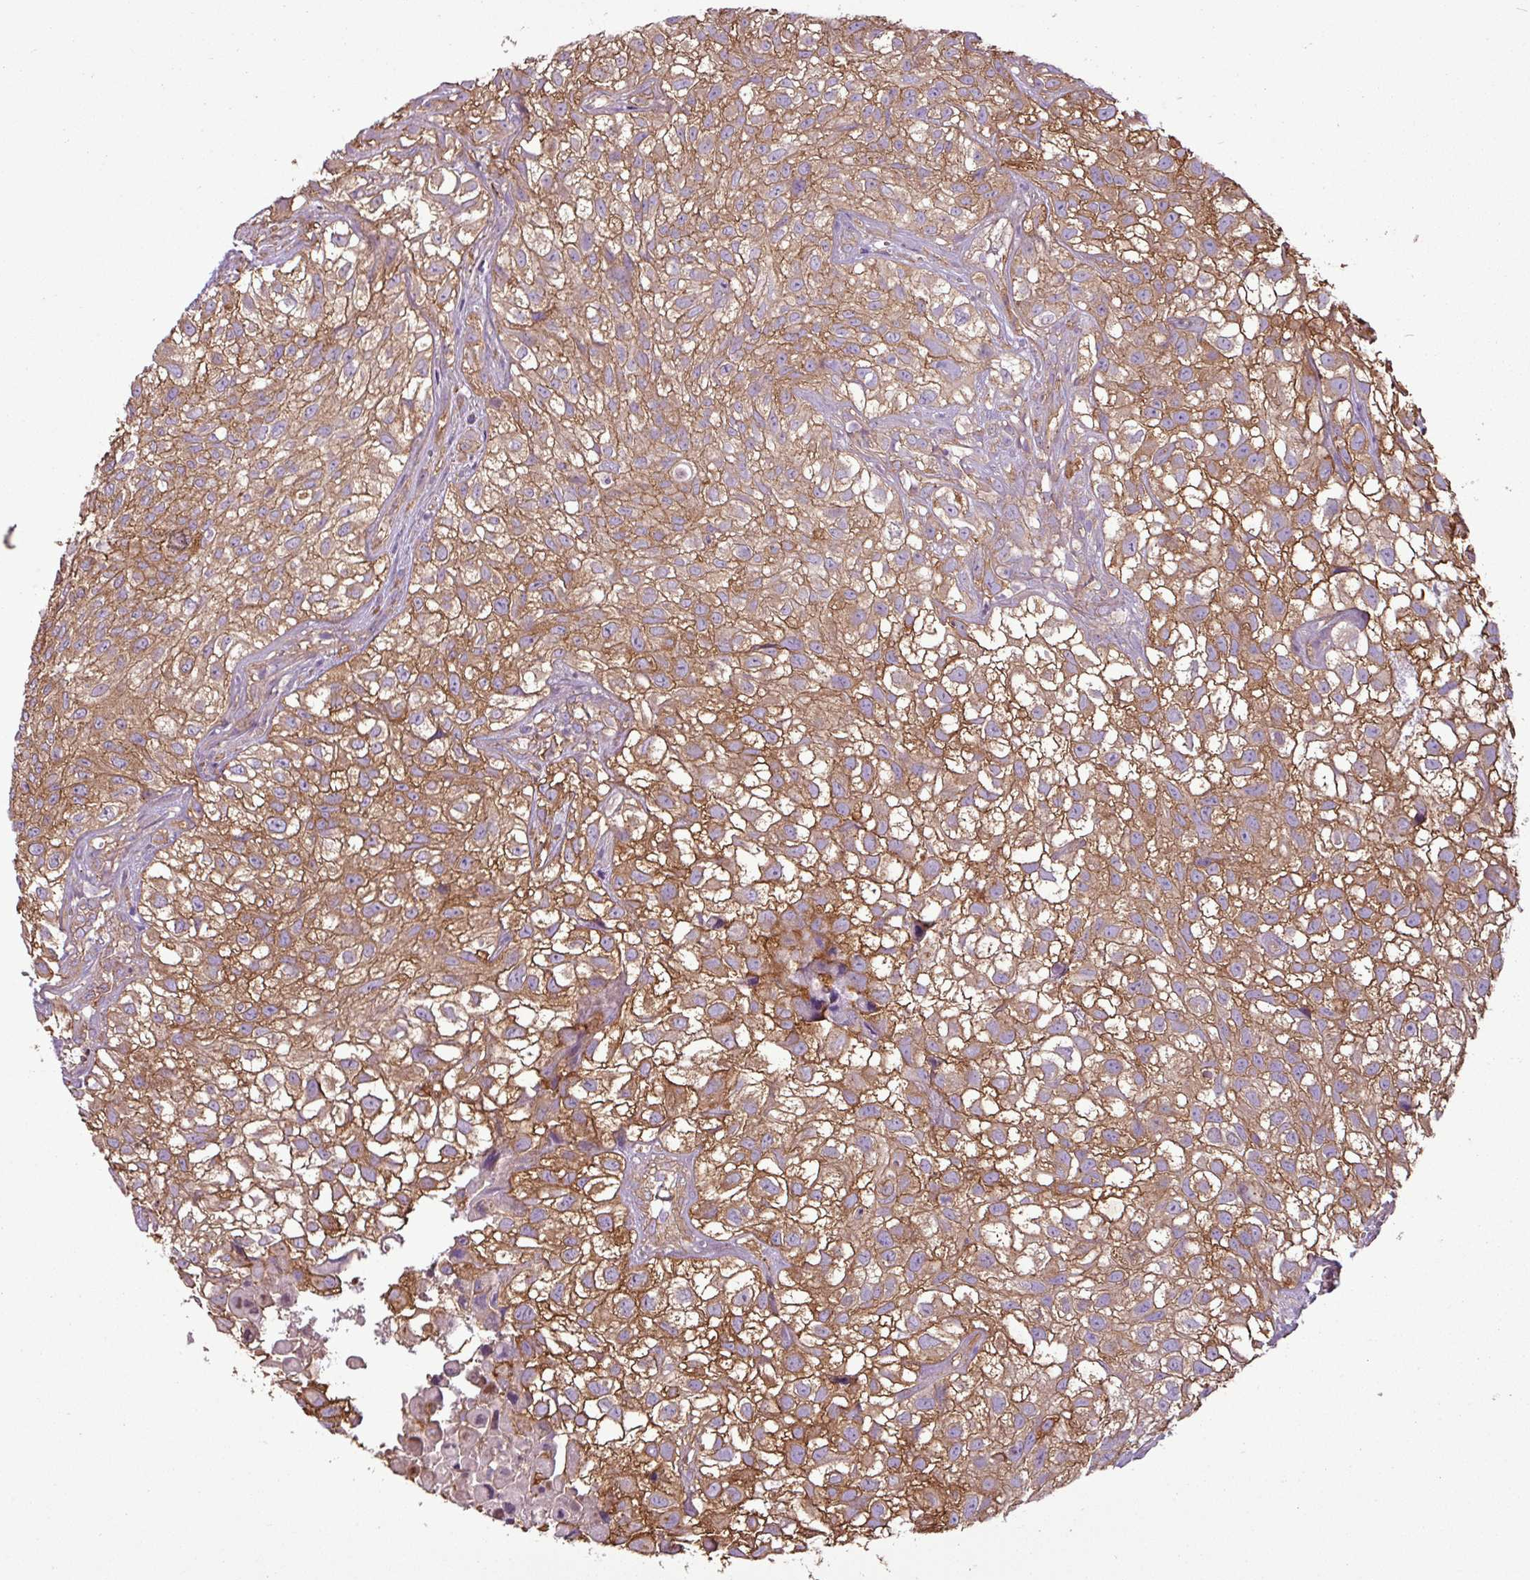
{"staining": {"intensity": "moderate", "quantity": ">75%", "location": "cytoplasmic/membranous"}, "tissue": "urothelial cancer", "cell_type": "Tumor cells", "image_type": "cancer", "snomed": [{"axis": "morphology", "description": "Urothelial carcinoma, High grade"}, {"axis": "topography", "description": "Urinary bladder"}], "caption": "Brown immunohistochemical staining in urothelial cancer displays moderate cytoplasmic/membranous positivity in approximately >75% of tumor cells.", "gene": "PACSIN2", "patient": {"sex": "male", "age": 56}}